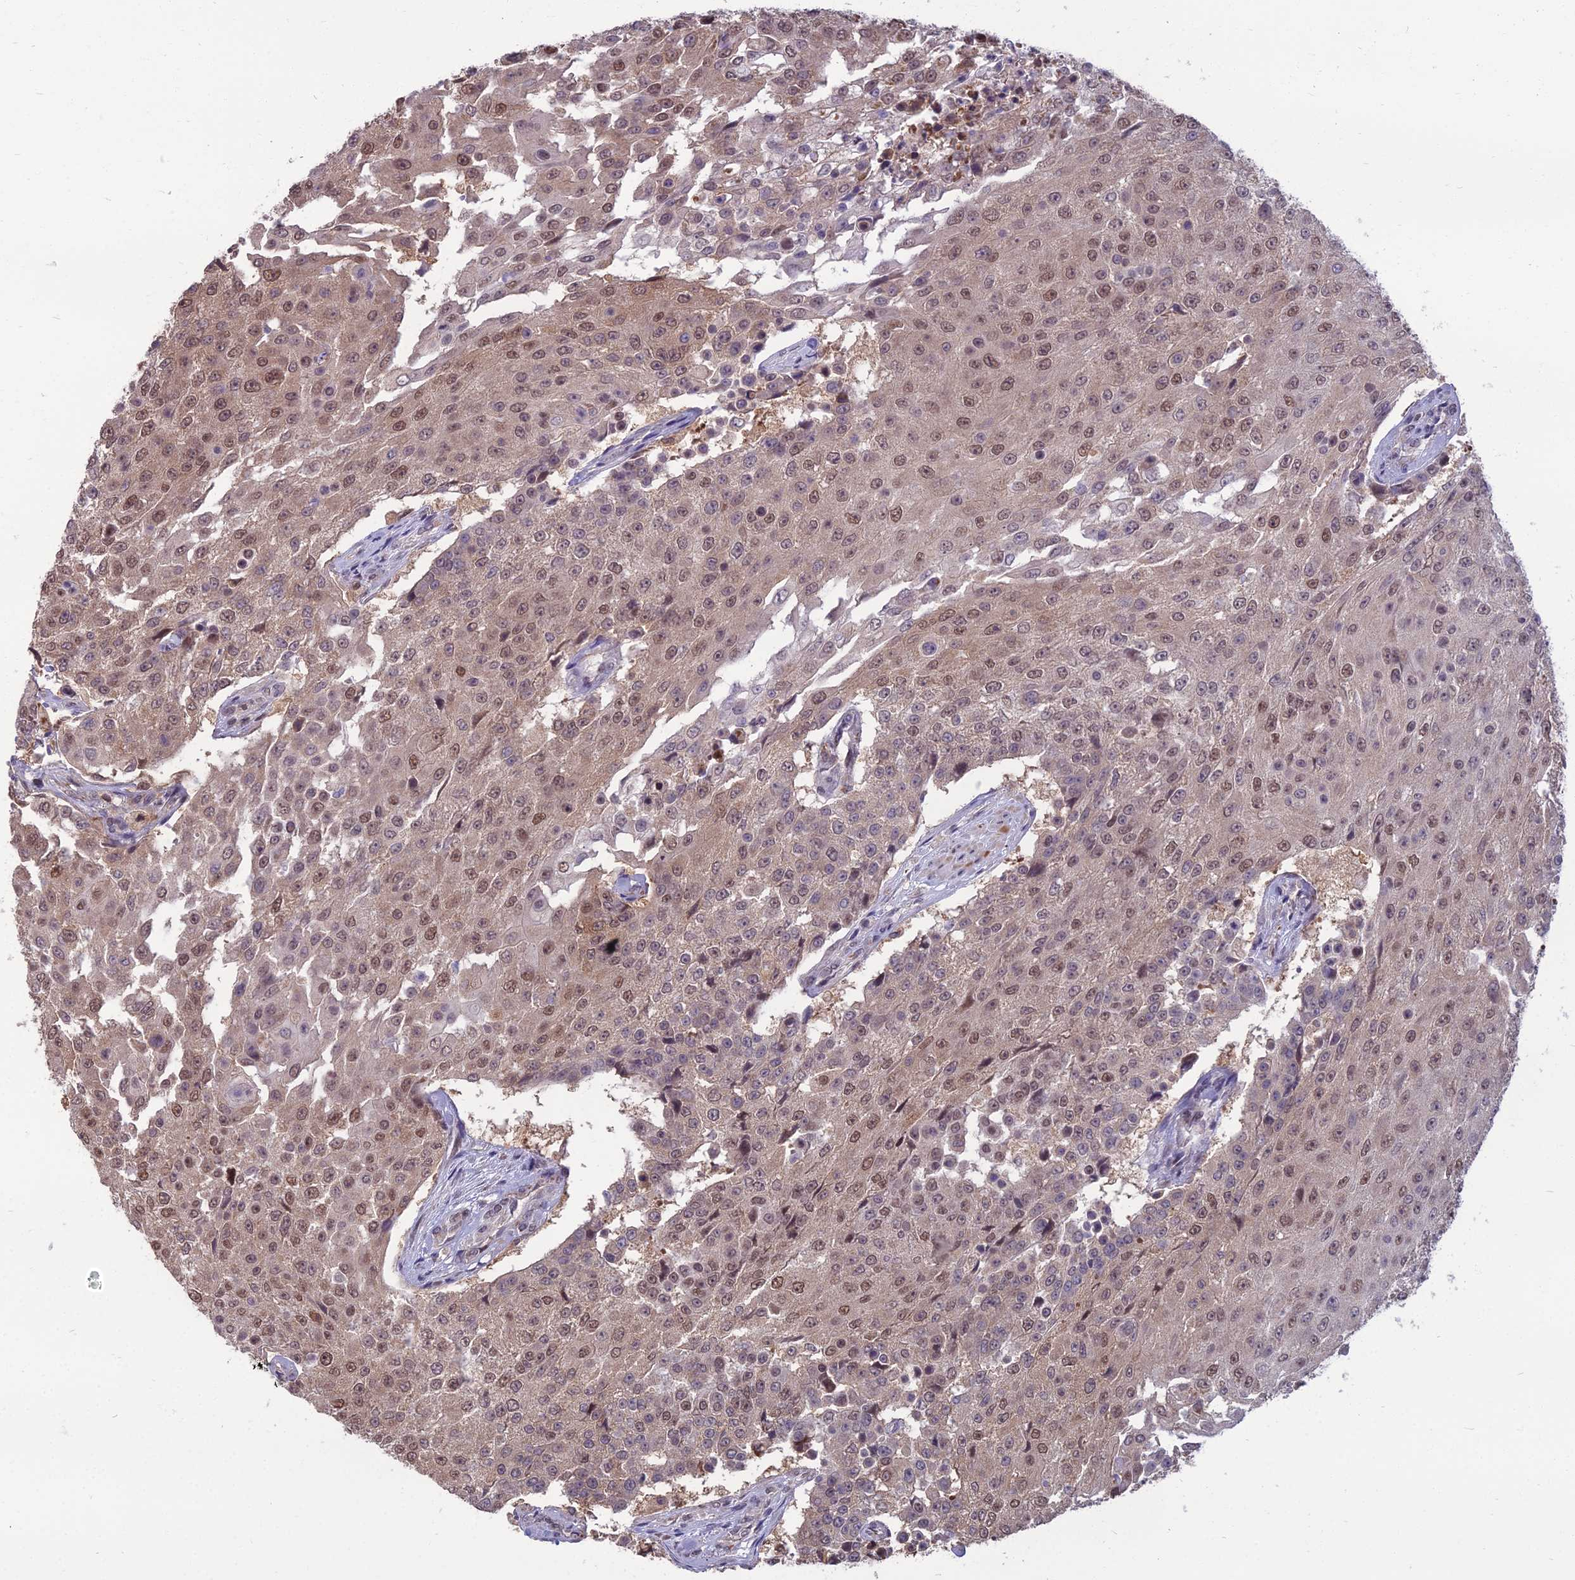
{"staining": {"intensity": "moderate", "quantity": "25%-75%", "location": "nuclear"}, "tissue": "urothelial cancer", "cell_type": "Tumor cells", "image_type": "cancer", "snomed": [{"axis": "morphology", "description": "Urothelial carcinoma, High grade"}, {"axis": "topography", "description": "Urinary bladder"}], "caption": "Protein positivity by immunohistochemistry (IHC) displays moderate nuclear staining in about 25%-75% of tumor cells in urothelial carcinoma (high-grade).", "gene": "NR4A3", "patient": {"sex": "female", "age": 63}}